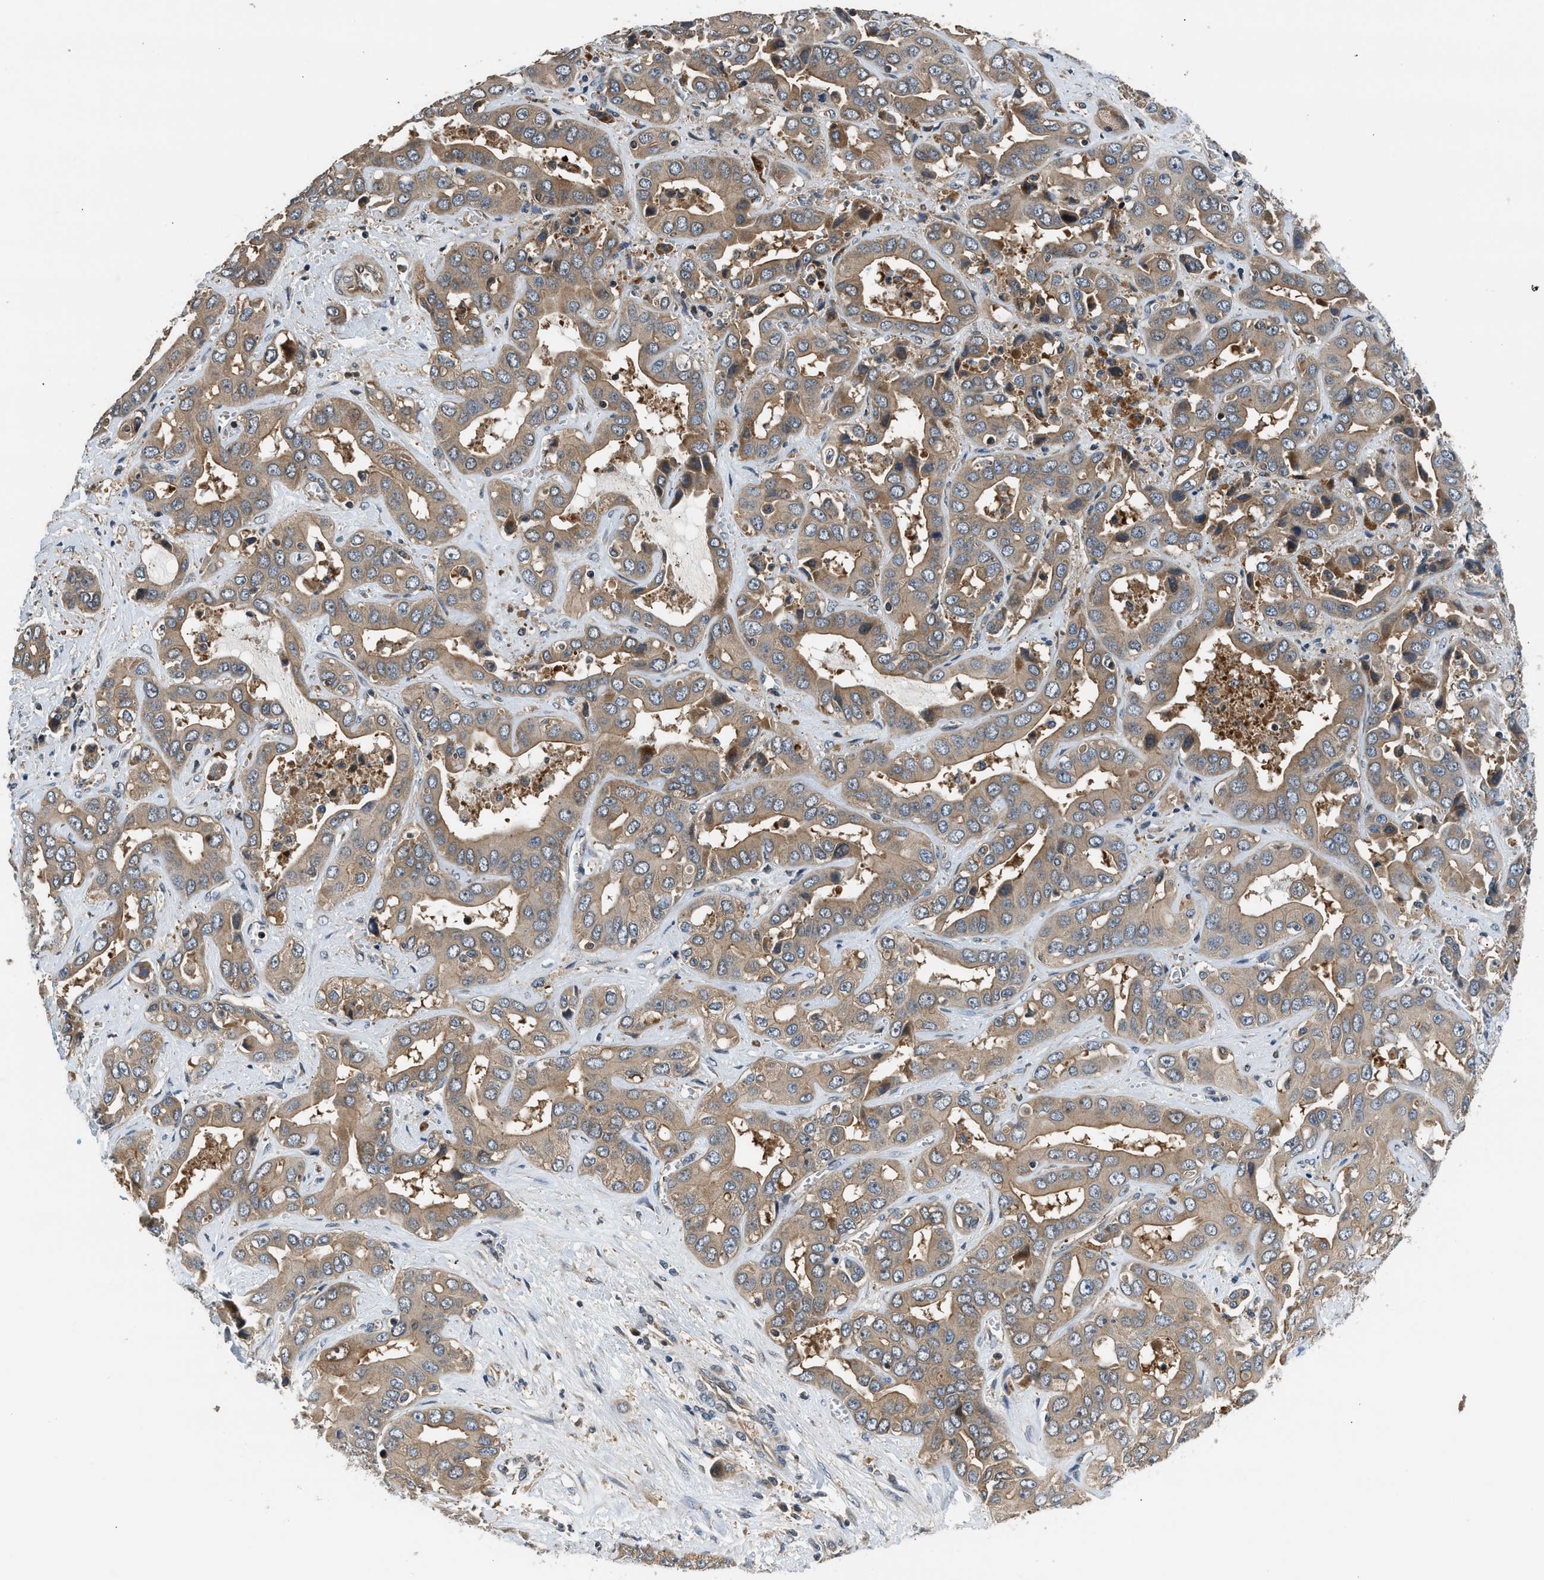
{"staining": {"intensity": "moderate", "quantity": ">75%", "location": "cytoplasmic/membranous"}, "tissue": "liver cancer", "cell_type": "Tumor cells", "image_type": "cancer", "snomed": [{"axis": "morphology", "description": "Cholangiocarcinoma"}, {"axis": "topography", "description": "Liver"}], "caption": "Tumor cells display moderate cytoplasmic/membranous expression in approximately >75% of cells in liver cholangiocarcinoma.", "gene": "IL3RA", "patient": {"sex": "female", "age": 52}}